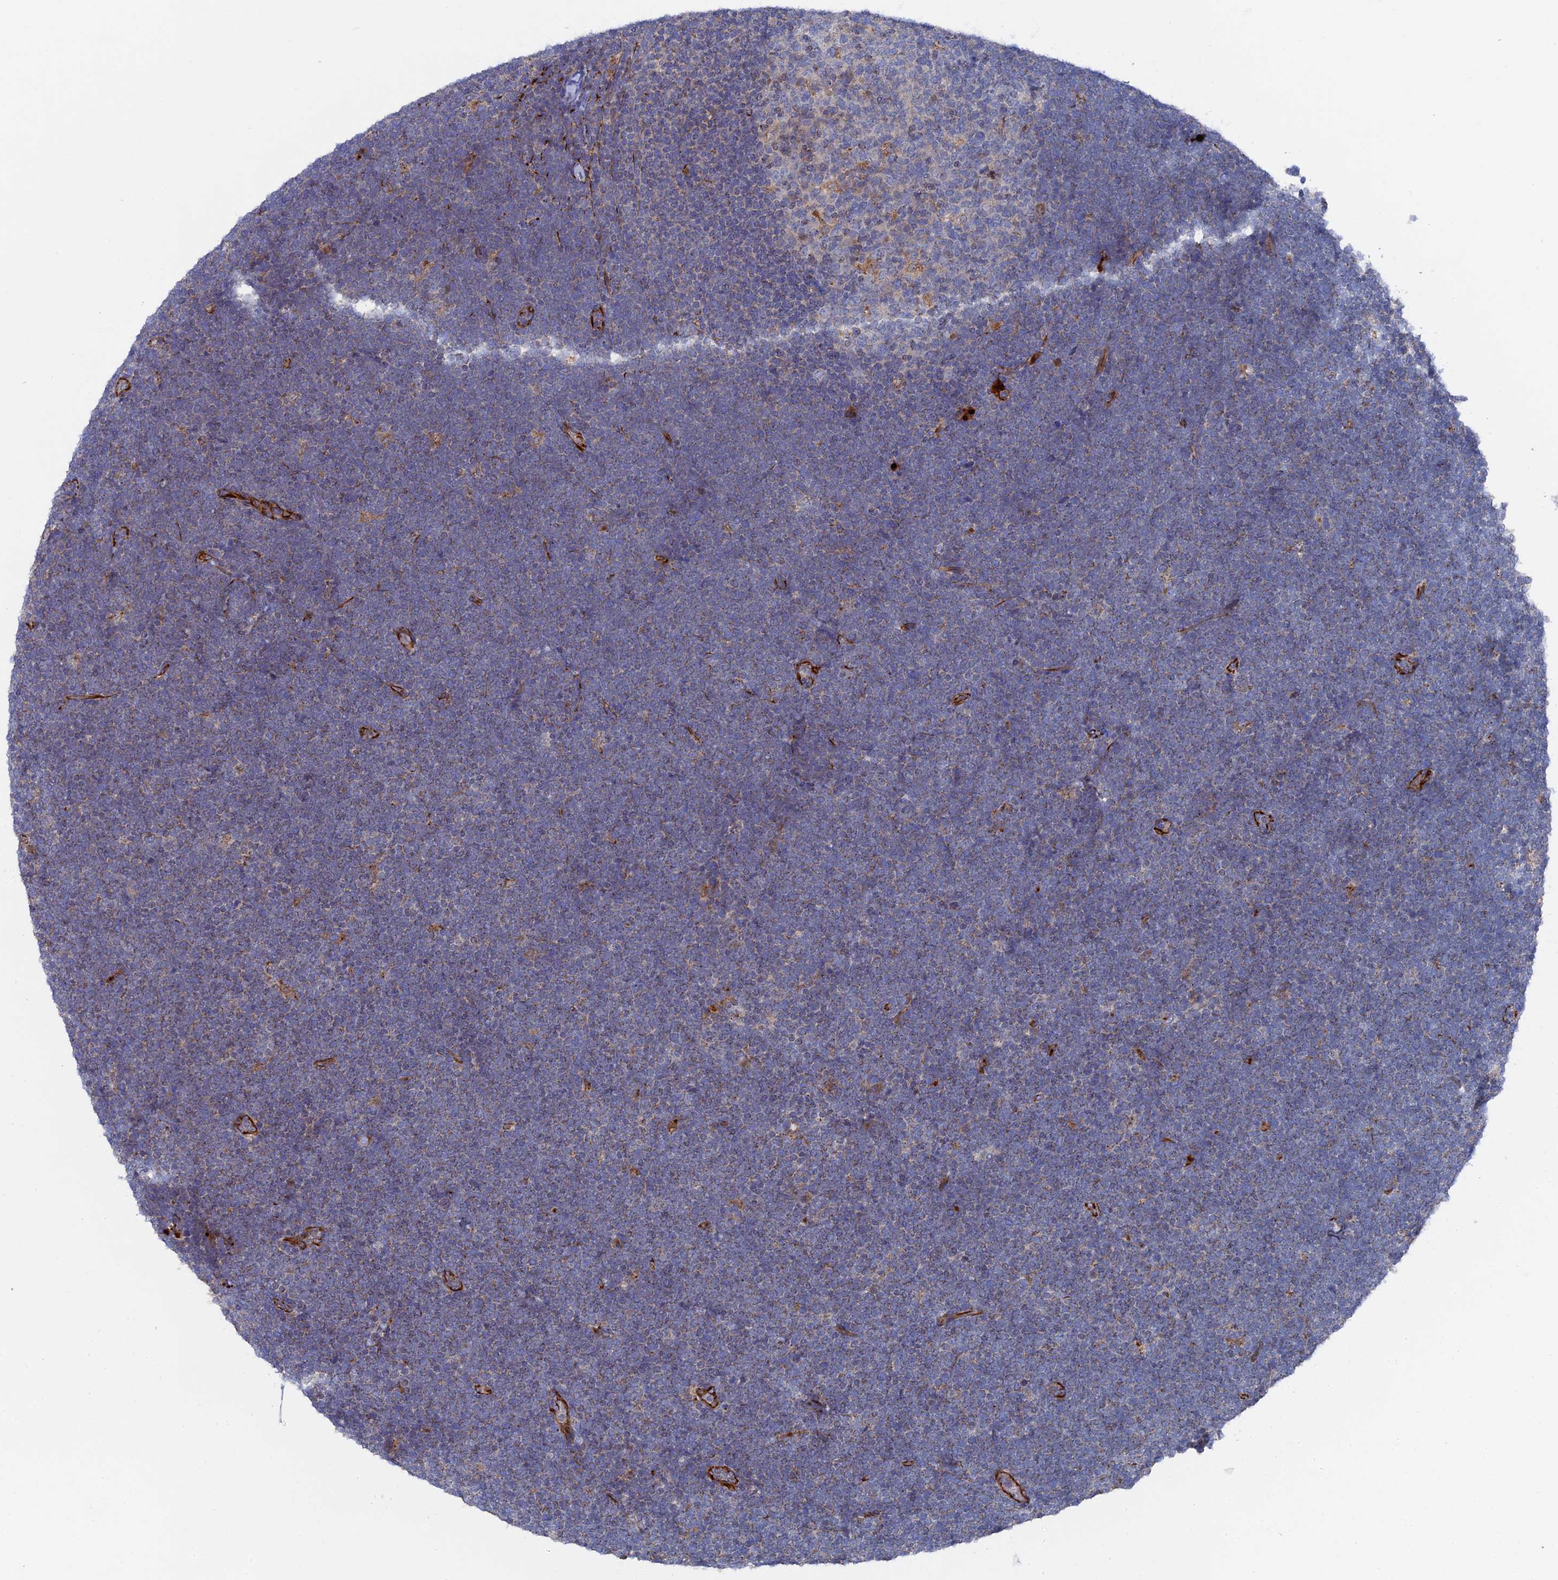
{"staining": {"intensity": "negative", "quantity": "none", "location": "none"}, "tissue": "lymphoma", "cell_type": "Tumor cells", "image_type": "cancer", "snomed": [{"axis": "morphology", "description": "Malignant lymphoma, non-Hodgkin's type, High grade"}, {"axis": "topography", "description": "Lymph node"}], "caption": "Immunohistochemistry of human malignant lymphoma, non-Hodgkin's type (high-grade) shows no staining in tumor cells.", "gene": "SMG9", "patient": {"sex": "male", "age": 13}}